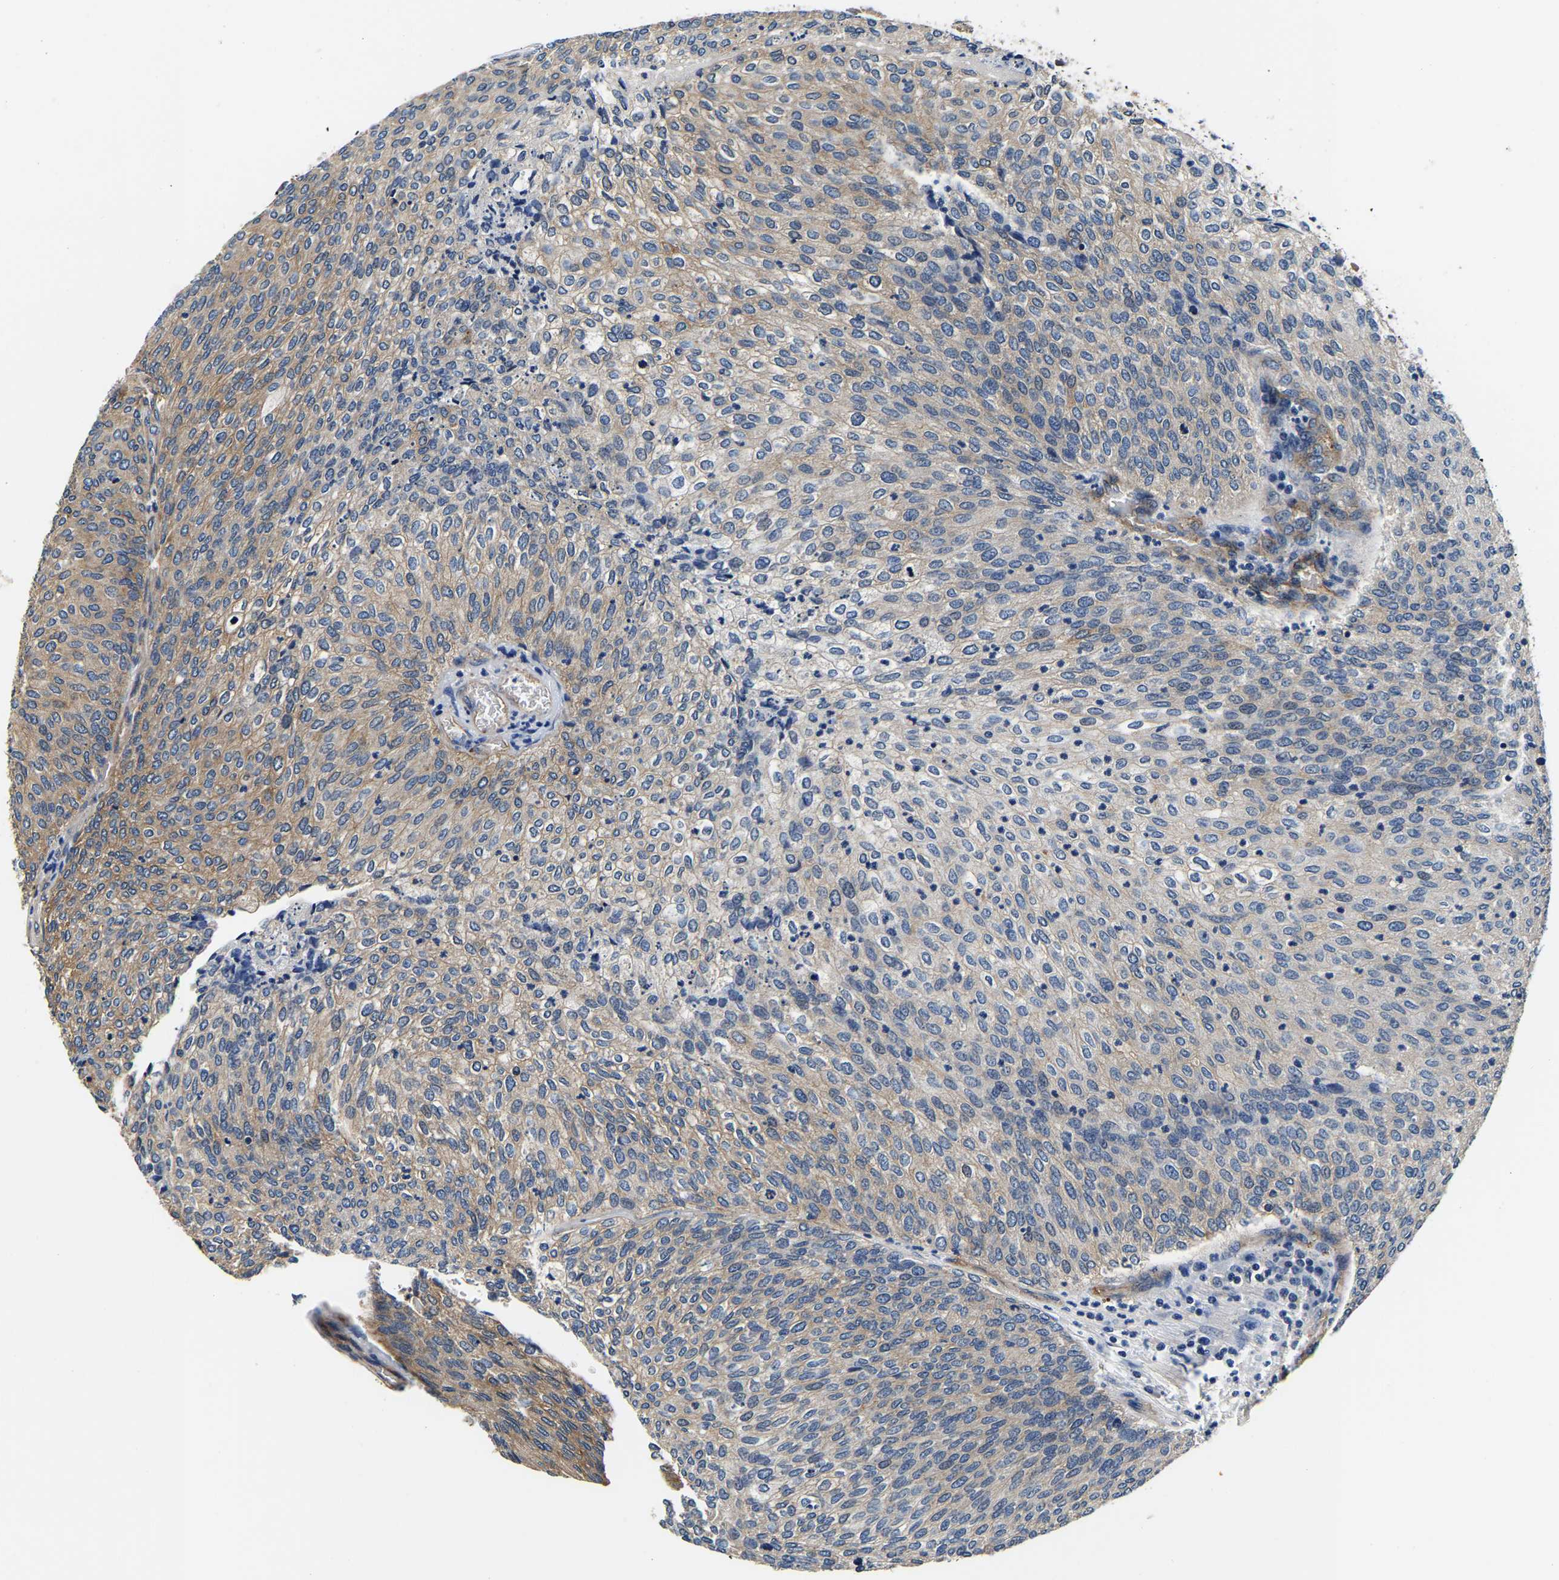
{"staining": {"intensity": "moderate", "quantity": "<25%", "location": "cytoplasmic/membranous"}, "tissue": "urothelial cancer", "cell_type": "Tumor cells", "image_type": "cancer", "snomed": [{"axis": "morphology", "description": "Urothelial carcinoma, Low grade"}, {"axis": "topography", "description": "Urinary bladder"}], "caption": "Immunohistochemistry (IHC) histopathology image of neoplastic tissue: human low-grade urothelial carcinoma stained using immunohistochemistry (IHC) shows low levels of moderate protein expression localized specifically in the cytoplasmic/membranous of tumor cells, appearing as a cytoplasmic/membranous brown color.", "gene": "SH3GLB1", "patient": {"sex": "female", "age": 79}}